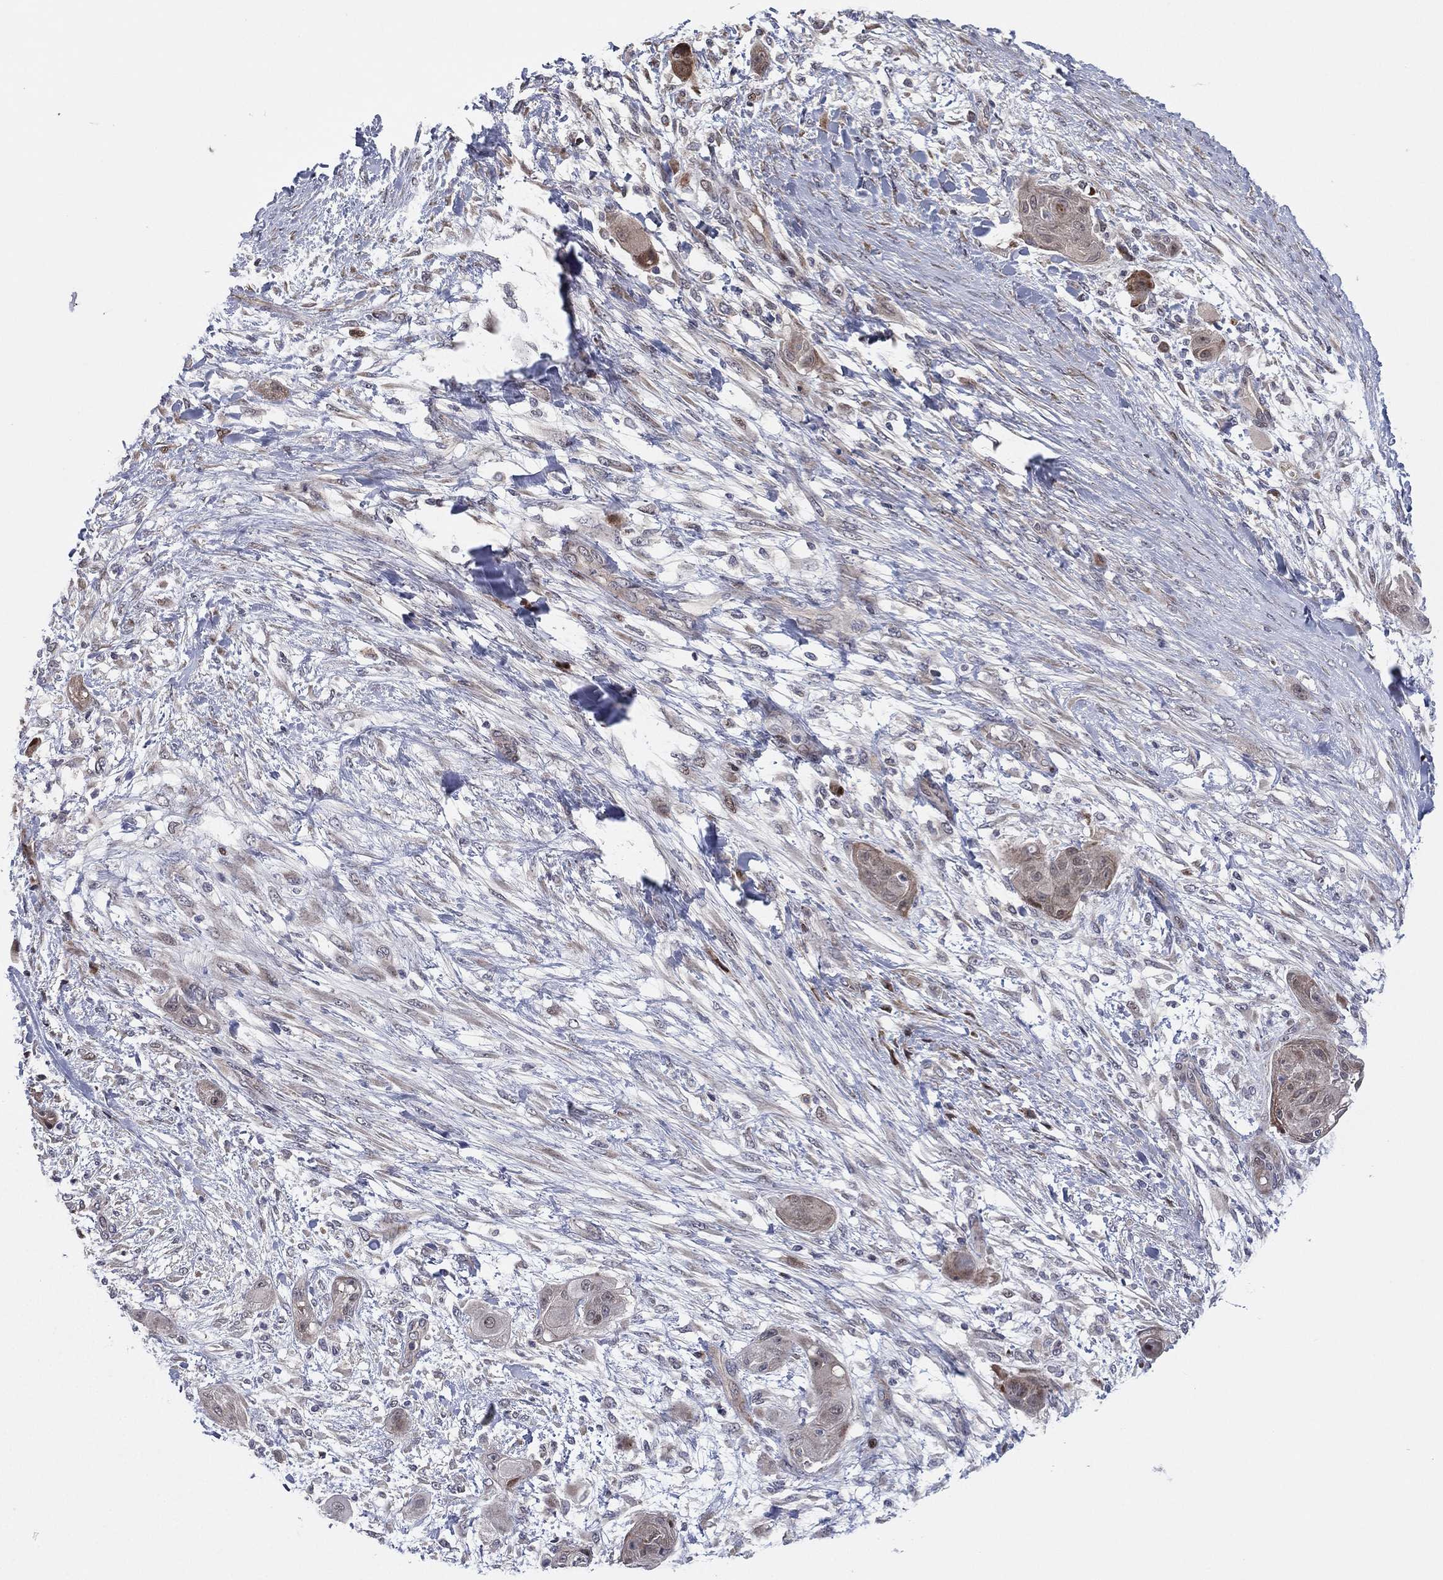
{"staining": {"intensity": "weak", "quantity": "<25%", "location": "cytoplasmic/membranous"}, "tissue": "skin cancer", "cell_type": "Tumor cells", "image_type": "cancer", "snomed": [{"axis": "morphology", "description": "Squamous cell carcinoma, NOS"}, {"axis": "topography", "description": "Skin"}], "caption": "This image is of skin cancer stained with IHC to label a protein in brown with the nuclei are counter-stained blue. There is no positivity in tumor cells.", "gene": "UTP14A", "patient": {"sex": "male", "age": 62}}